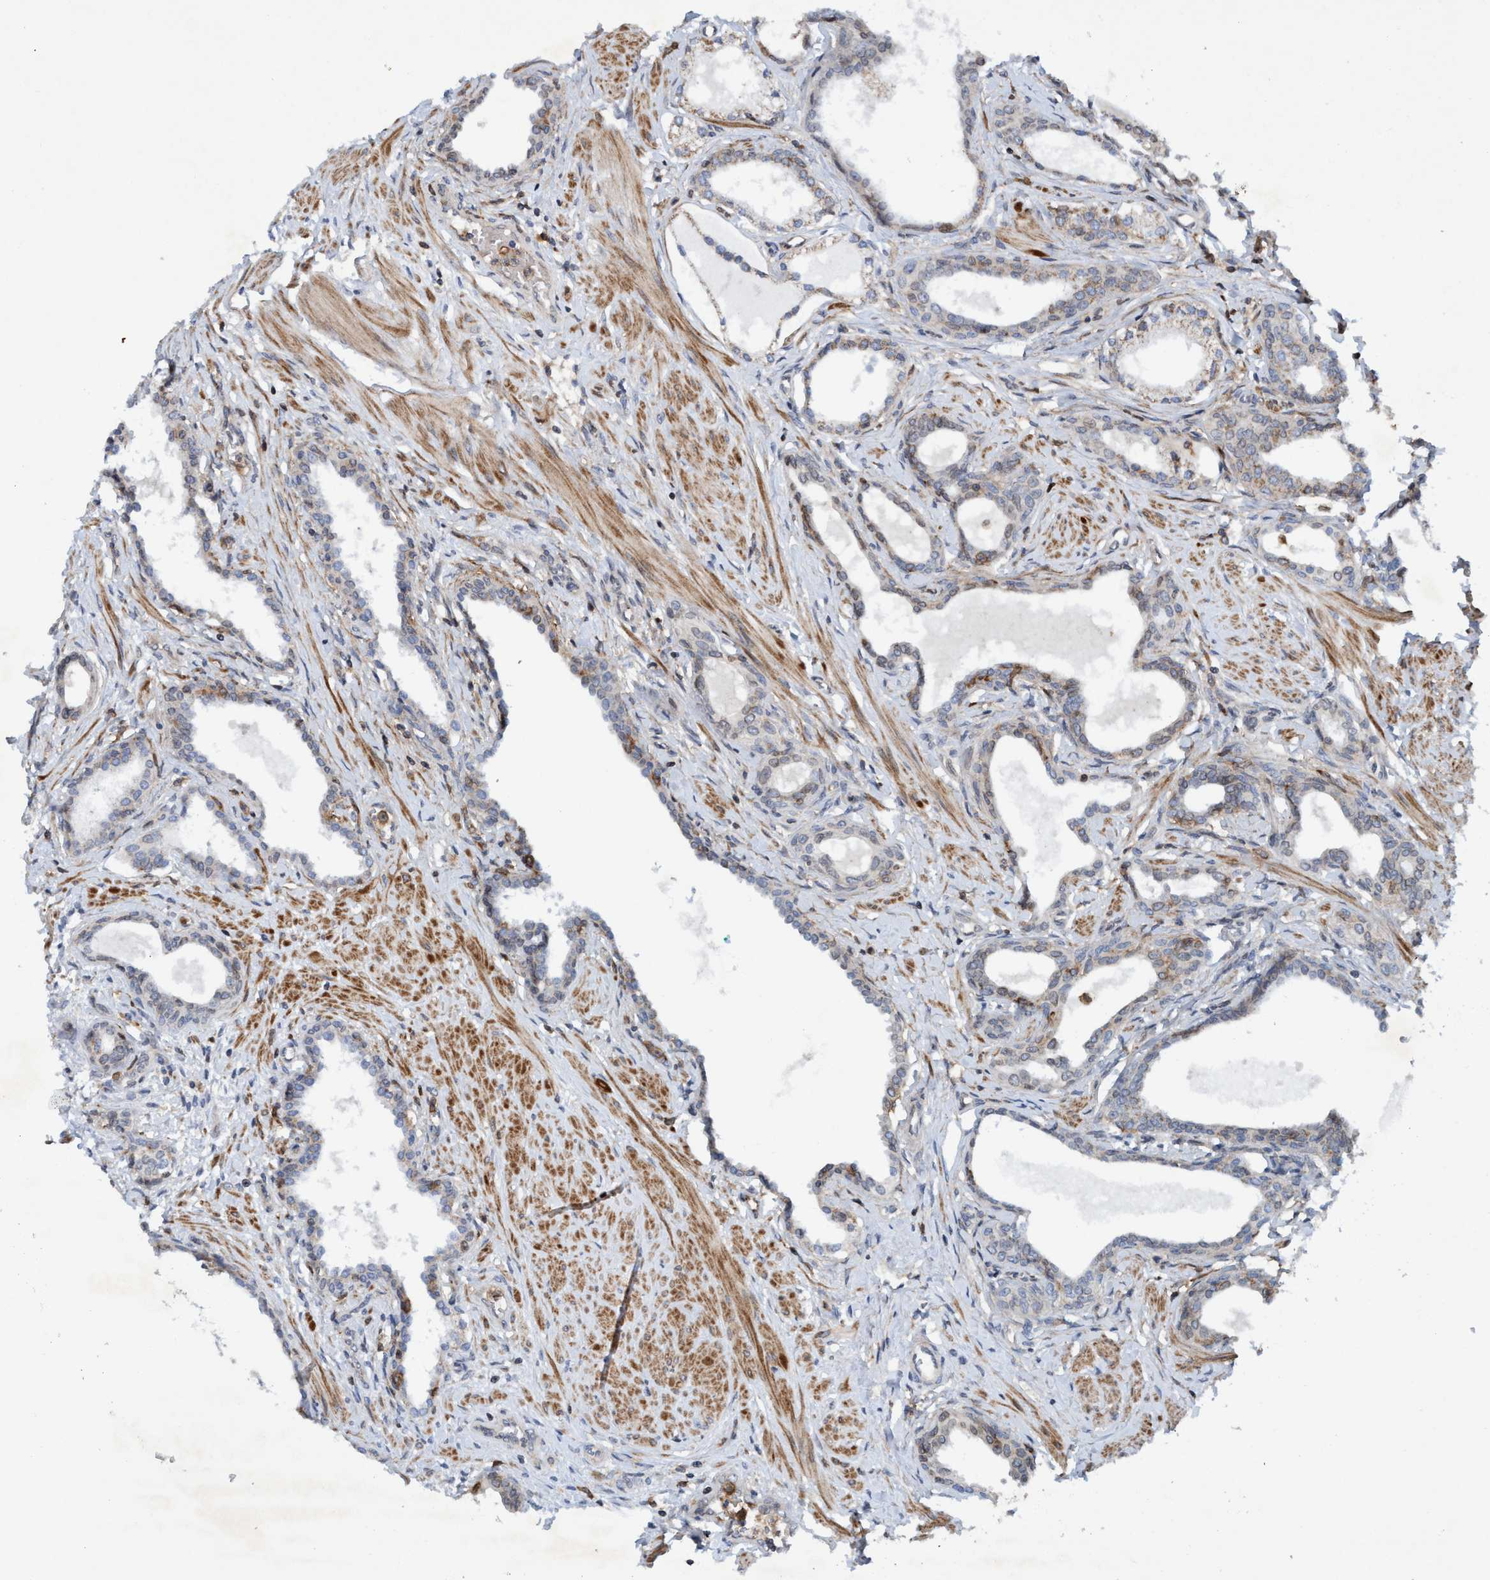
{"staining": {"intensity": "weak", "quantity": "<25%", "location": "cytoplasmic/membranous"}, "tissue": "prostate cancer", "cell_type": "Tumor cells", "image_type": "cancer", "snomed": [{"axis": "morphology", "description": "Adenocarcinoma, High grade"}, {"axis": "topography", "description": "Prostate"}], "caption": "Immunohistochemistry of human prostate cancer exhibits no positivity in tumor cells.", "gene": "SLC16A3", "patient": {"sex": "male", "age": 52}}